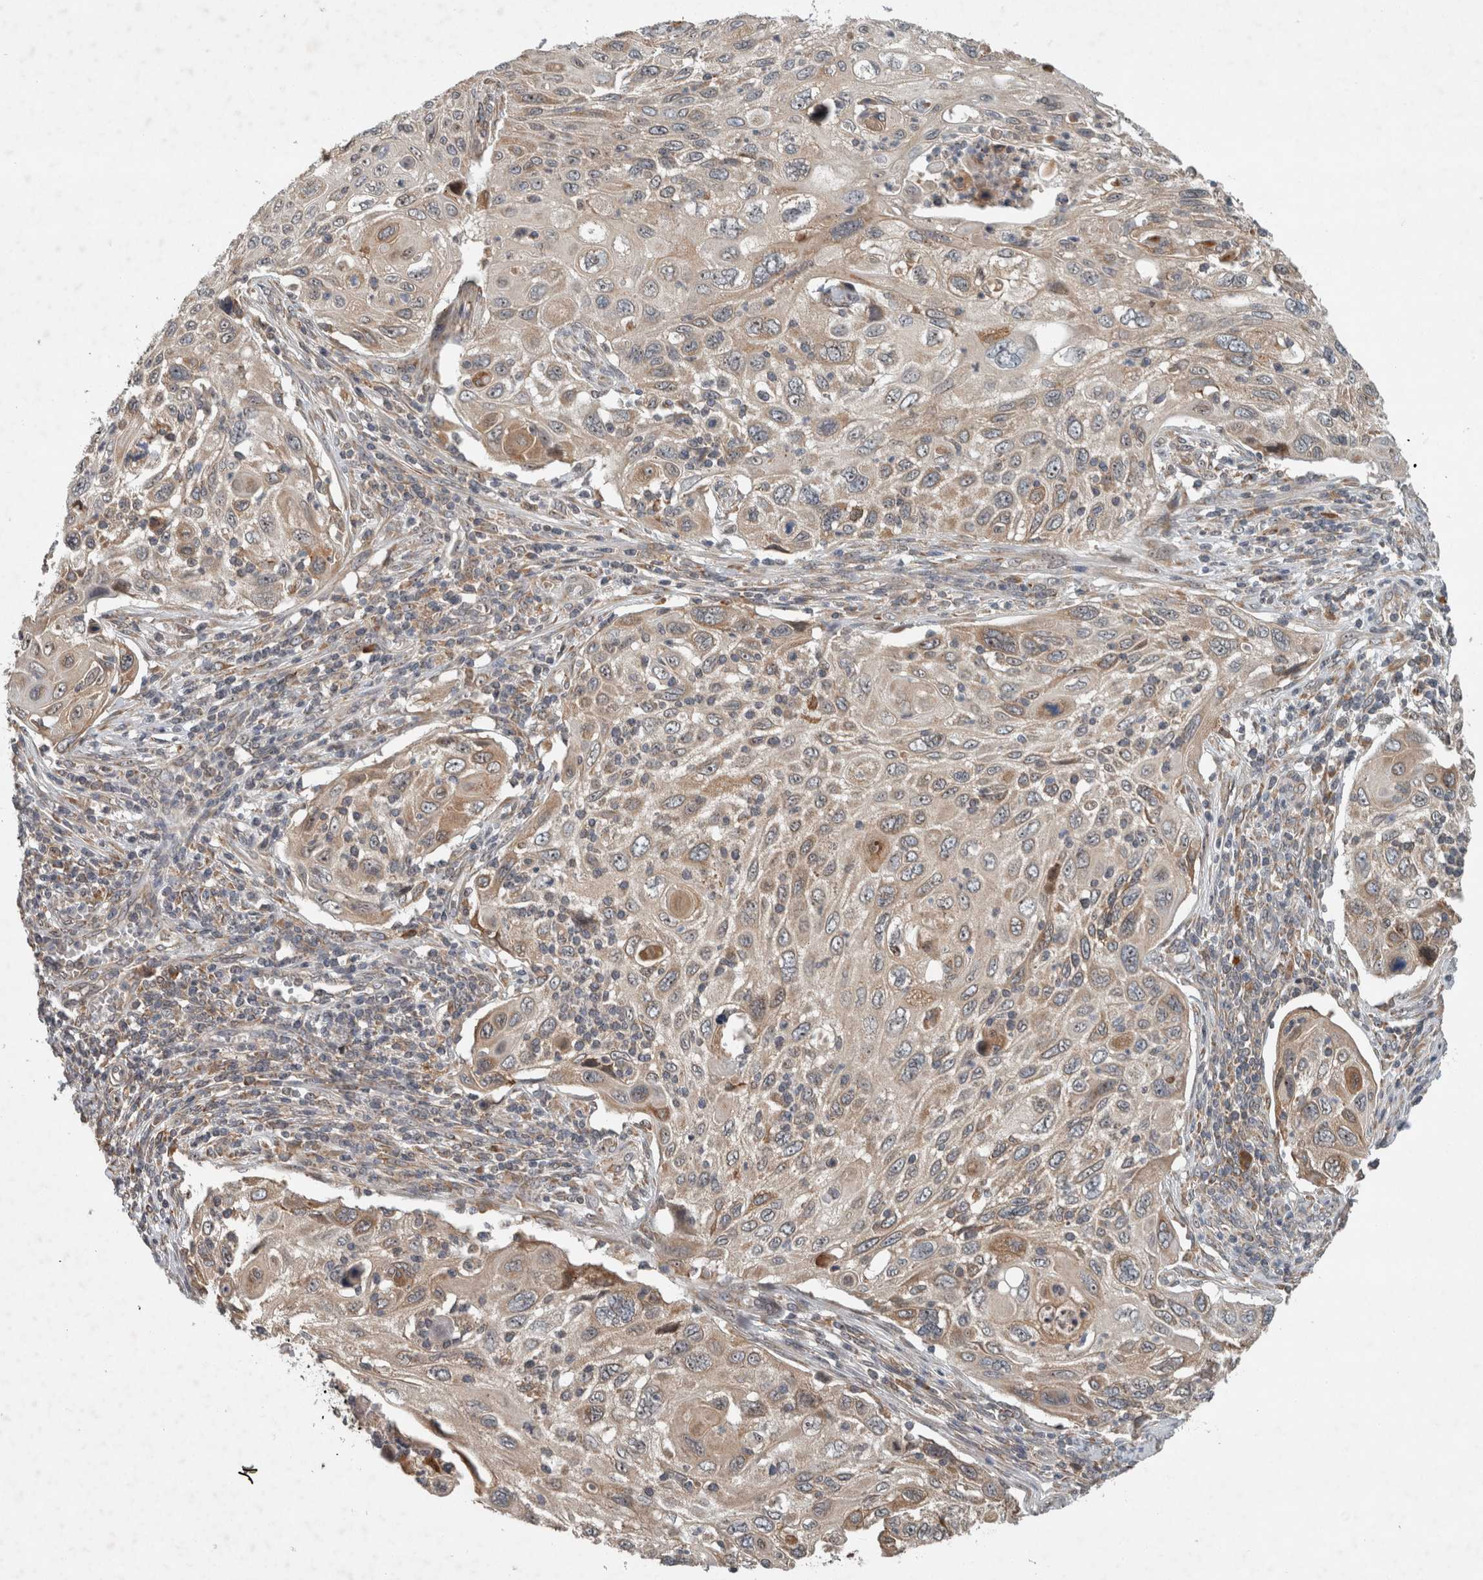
{"staining": {"intensity": "moderate", "quantity": "<25%", "location": "cytoplasmic/membranous"}, "tissue": "cervical cancer", "cell_type": "Tumor cells", "image_type": "cancer", "snomed": [{"axis": "morphology", "description": "Squamous cell carcinoma, NOS"}, {"axis": "topography", "description": "Cervix"}], "caption": "Squamous cell carcinoma (cervical) stained with a brown dye exhibits moderate cytoplasmic/membranous positive expression in about <25% of tumor cells.", "gene": "GPR137B", "patient": {"sex": "female", "age": 70}}